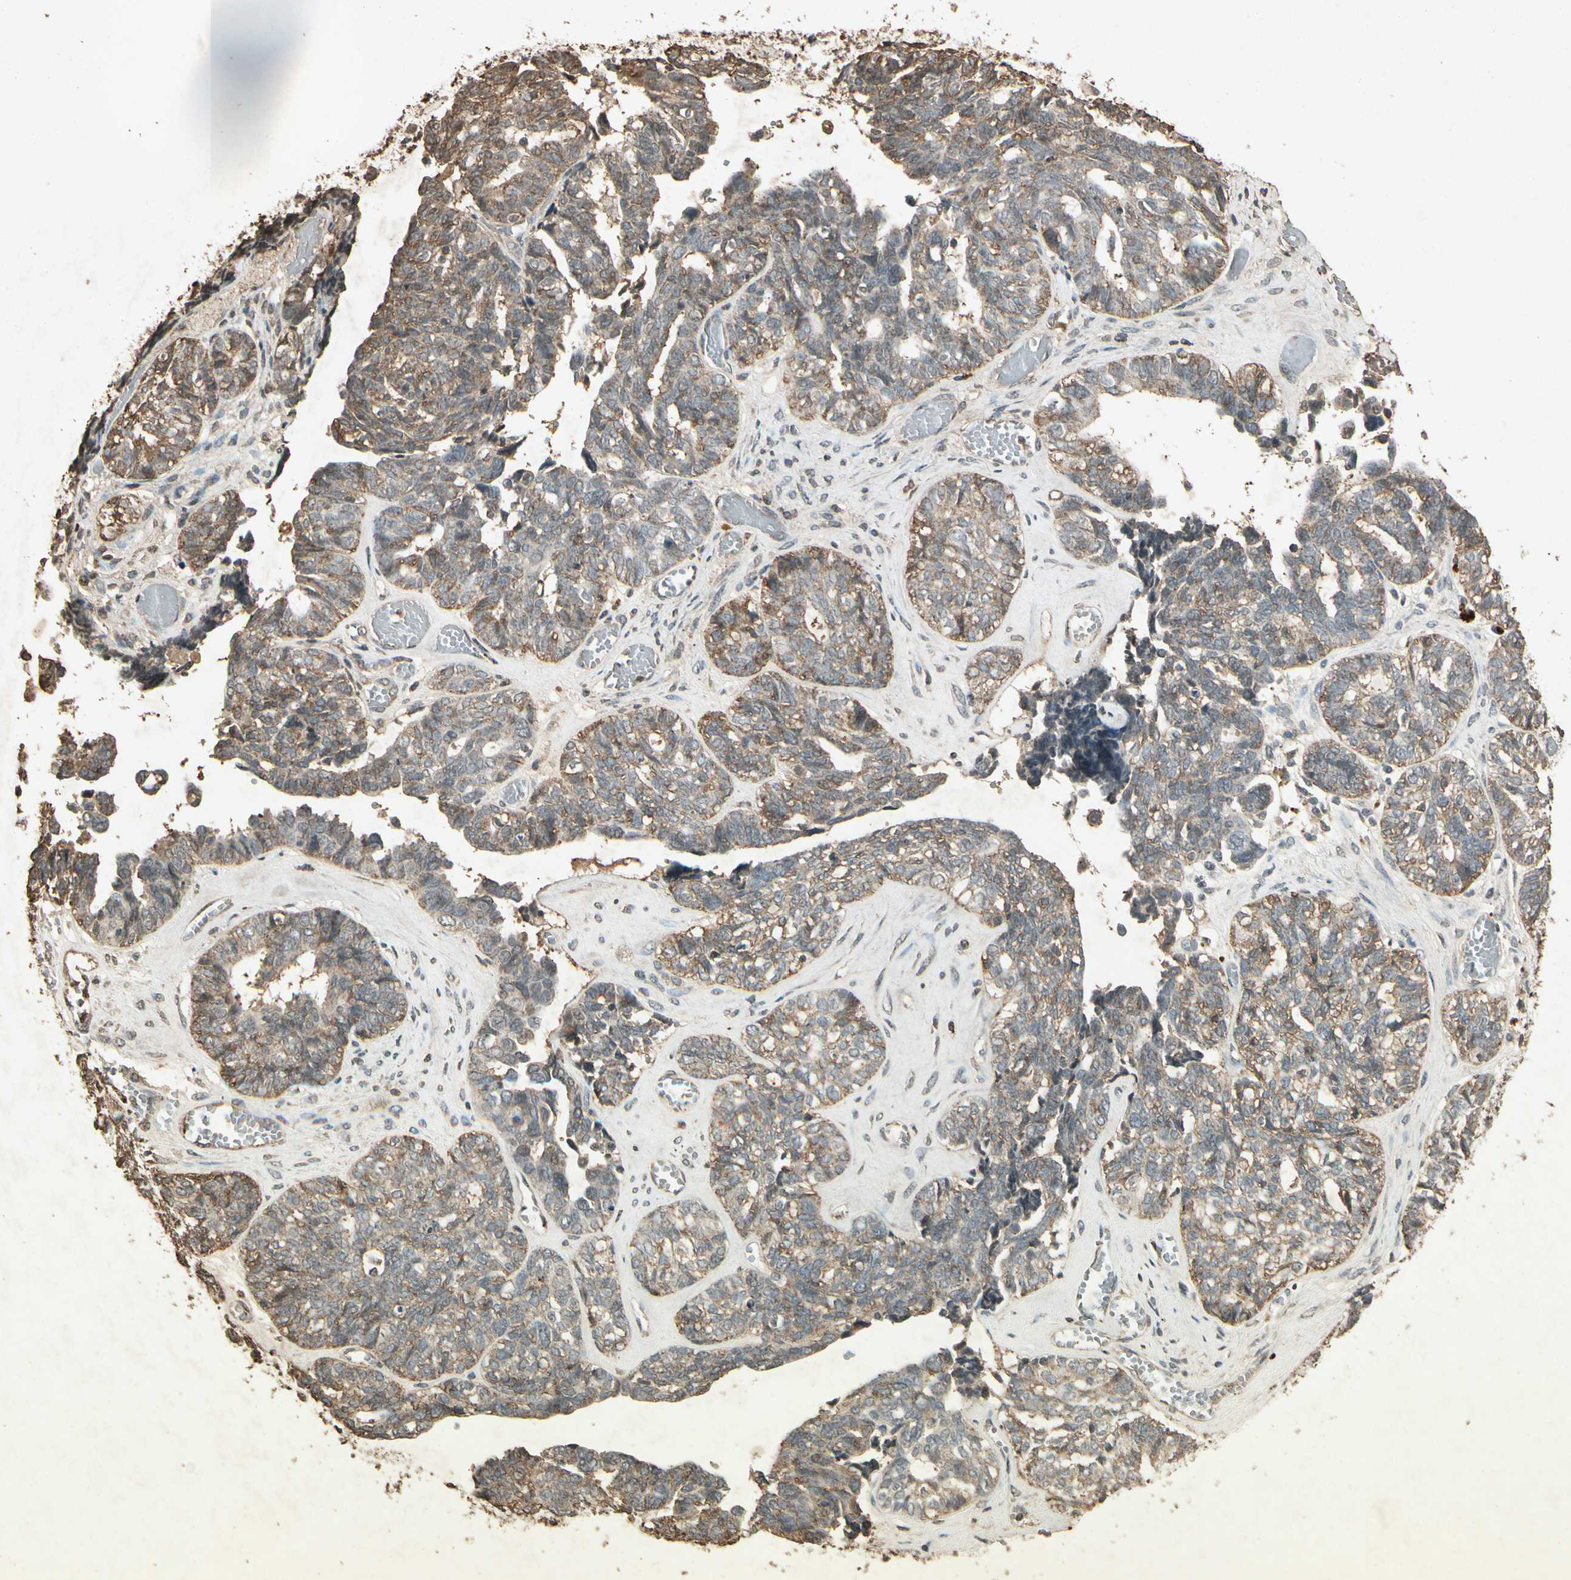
{"staining": {"intensity": "weak", "quantity": "25%-75%", "location": "cytoplasmic/membranous"}, "tissue": "ovarian cancer", "cell_type": "Tumor cells", "image_type": "cancer", "snomed": [{"axis": "morphology", "description": "Cystadenocarcinoma, serous, NOS"}, {"axis": "topography", "description": "Ovary"}], "caption": "The image shows immunohistochemical staining of ovarian cancer. There is weak cytoplasmic/membranous staining is seen in approximately 25%-75% of tumor cells.", "gene": "GC", "patient": {"sex": "female", "age": 79}}